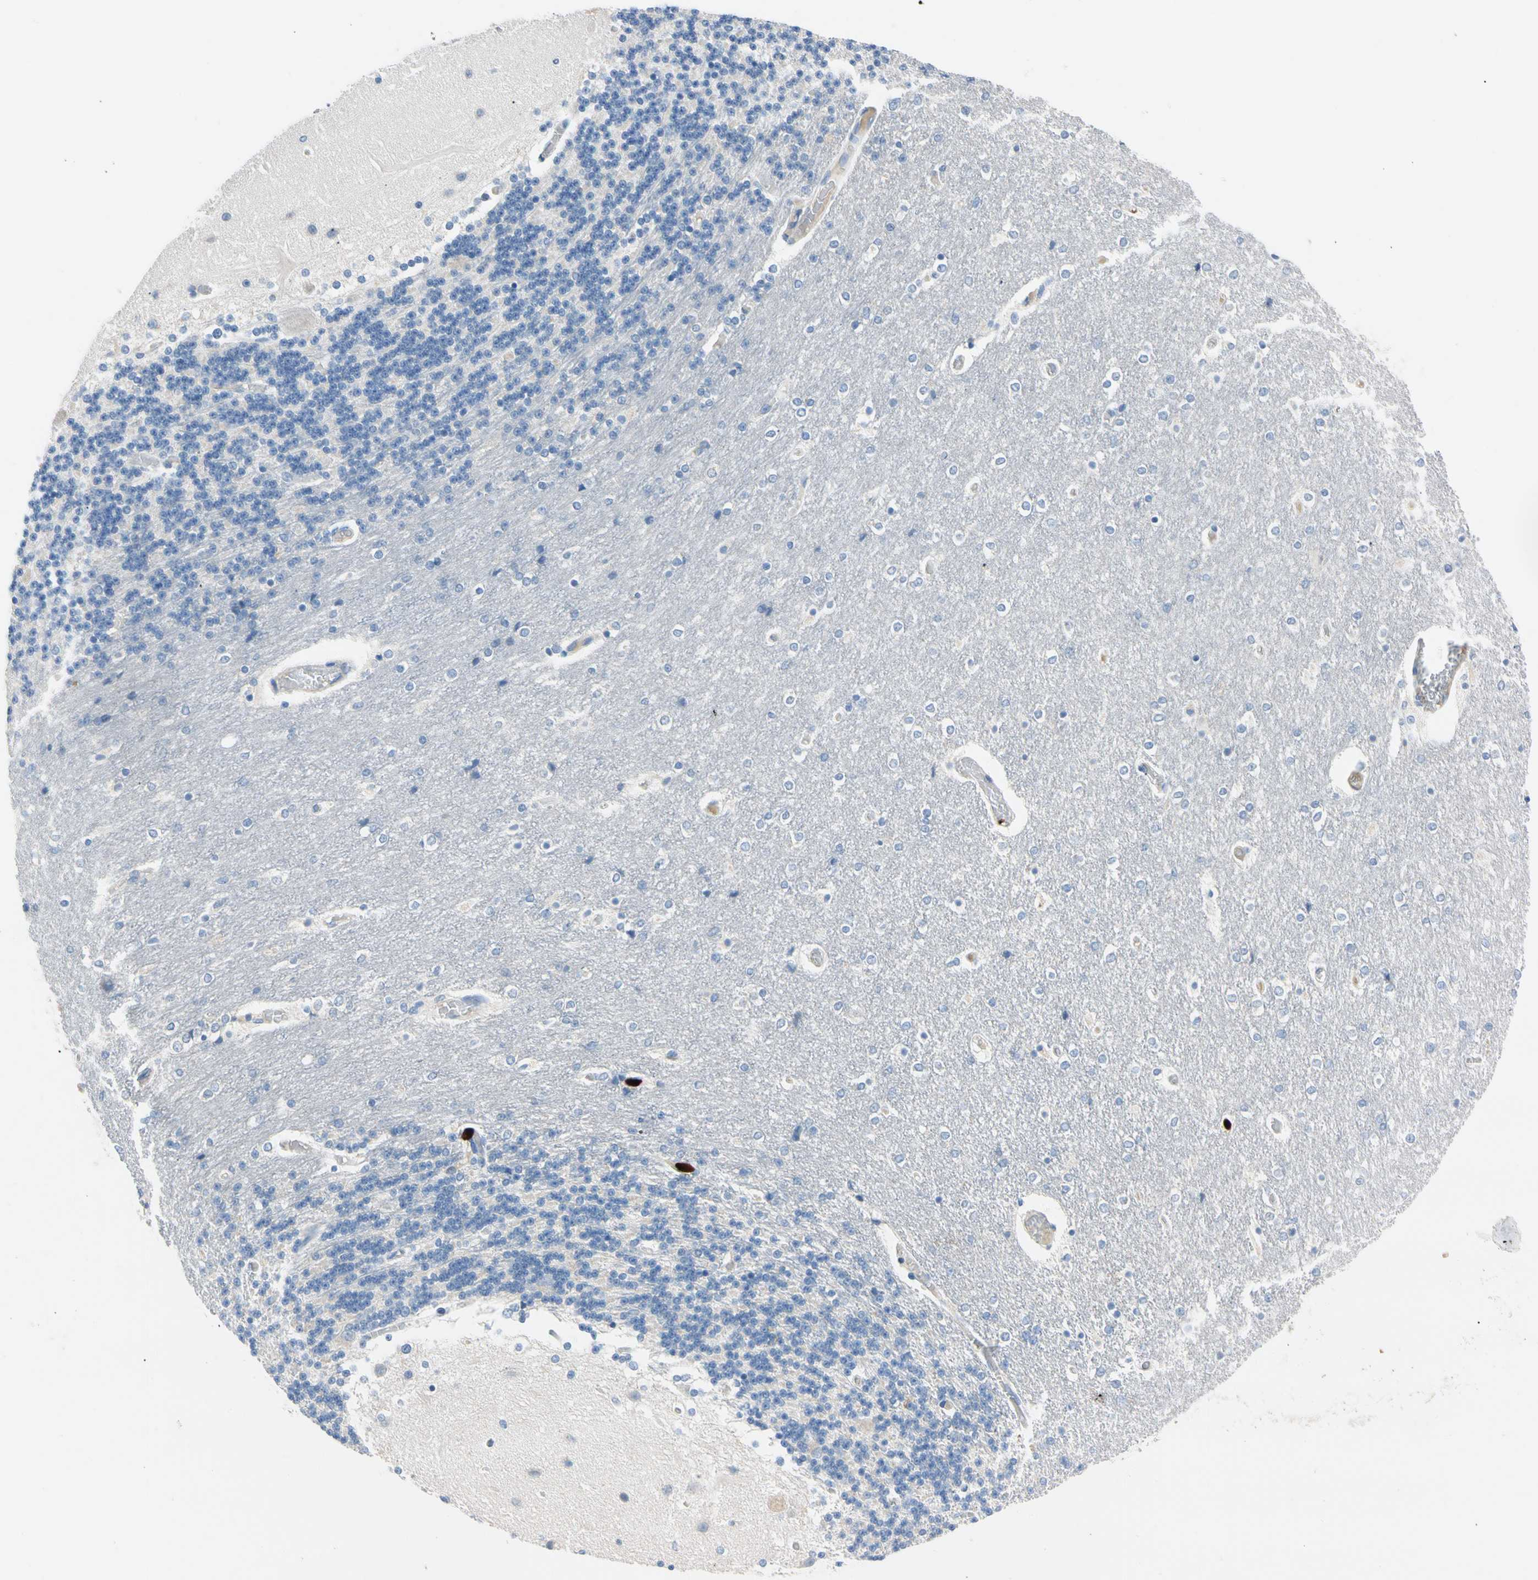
{"staining": {"intensity": "negative", "quantity": "none", "location": "none"}, "tissue": "cerebellum", "cell_type": "Cells in granular layer", "image_type": "normal", "snomed": [{"axis": "morphology", "description": "Normal tissue, NOS"}, {"axis": "topography", "description": "Cerebellum"}], "caption": "This is a photomicrograph of immunohistochemistry (IHC) staining of benign cerebellum, which shows no expression in cells in granular layer.", "gene": "TRAF5", "patient": {"sex": "female", "age": 54}}